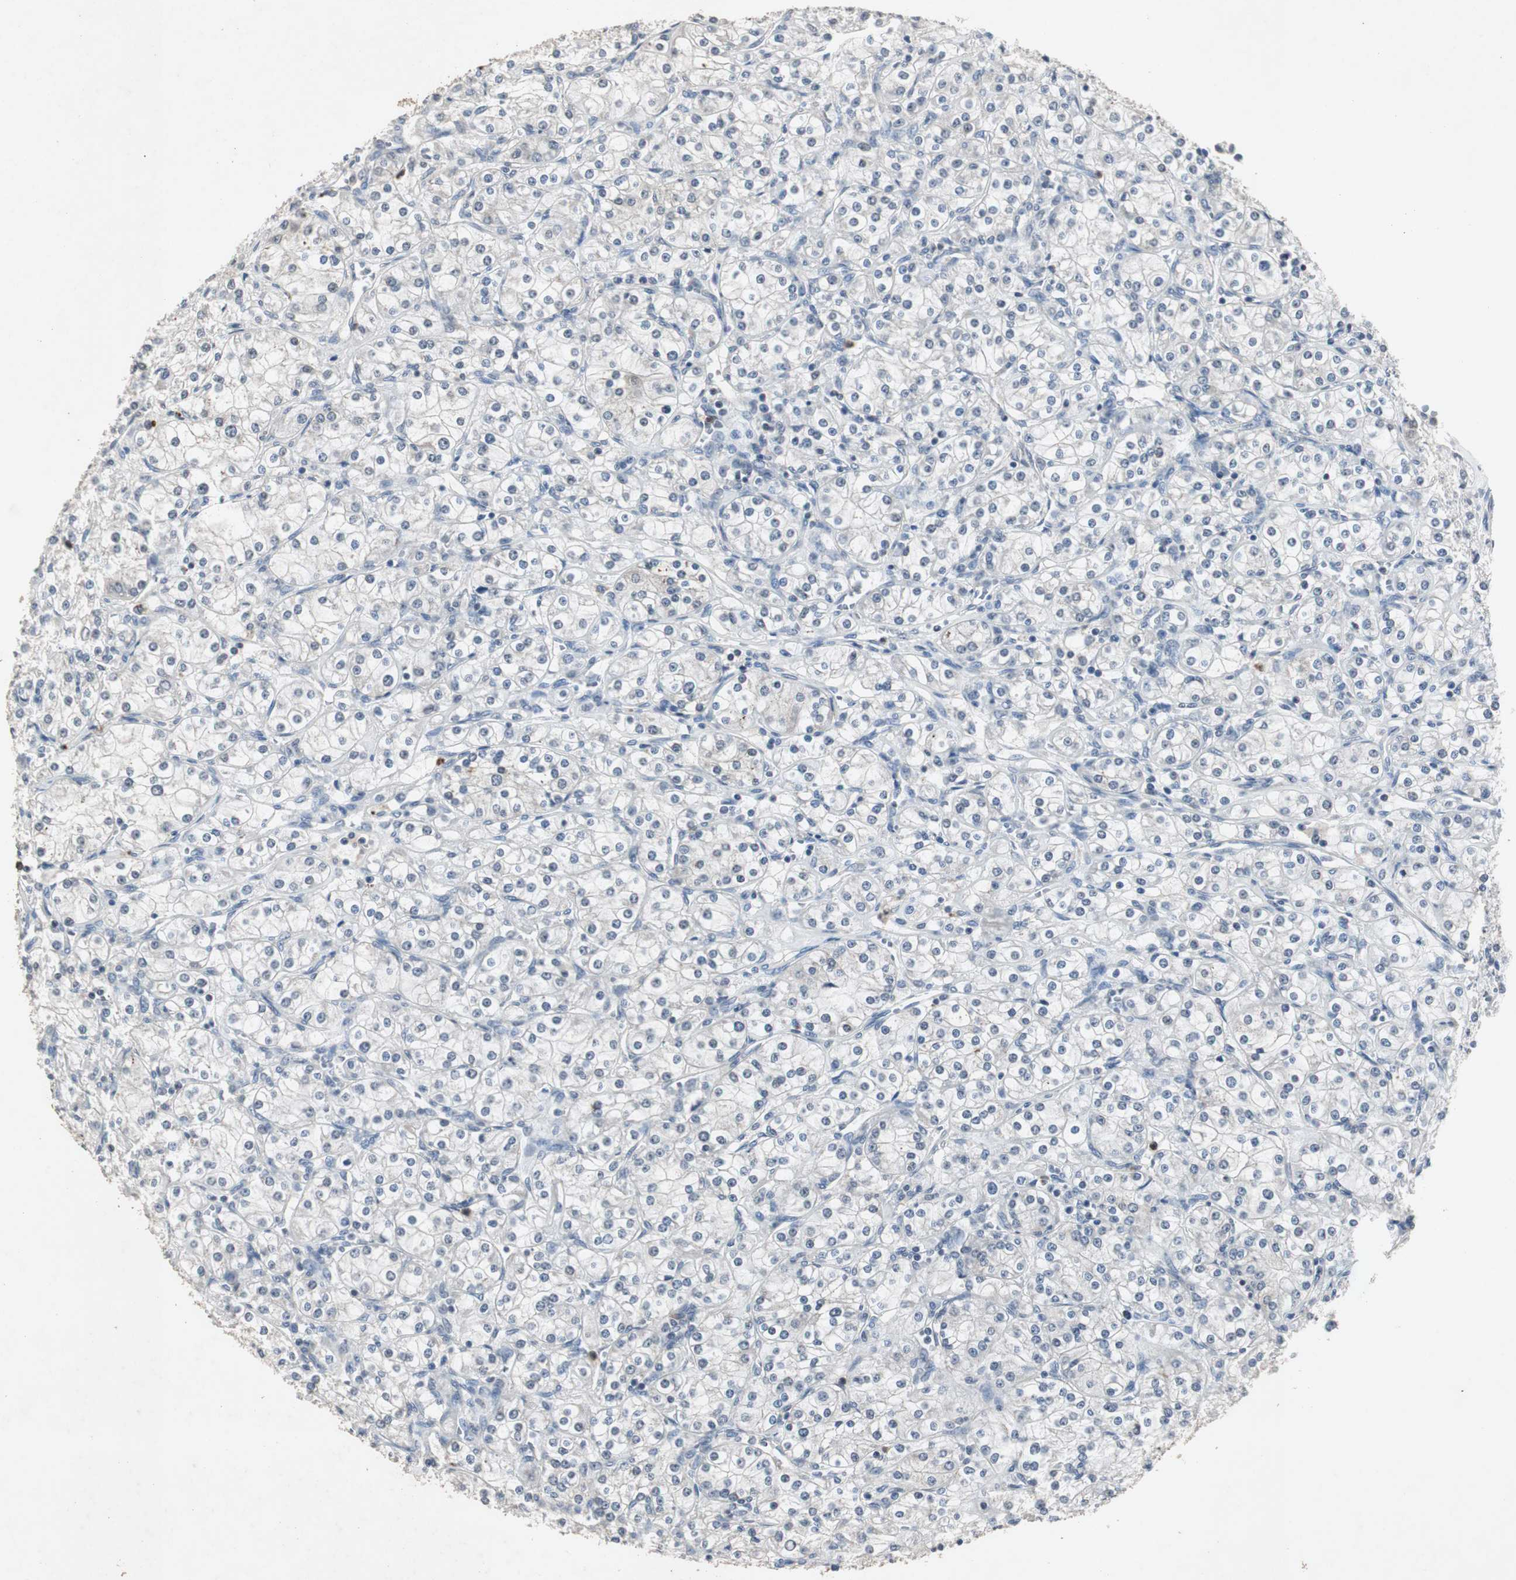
{"staining": {"intensity": "negative", "quantity": "none", "location": "none"}, "tissue": "renal cancer", "cell_type": "Tumor cells", "image_type": "cancer", "snomed": [{"axis": "morphology", "description": "Adenocarcinoma, NOS"}, {"axis": "topography", "description": "Kidney"}], "caption": "The image demonstrates no significant positivity in tumor cells of renal cancer.", "gene": "ADNP2", "patient": {"sex": "male", "age": 77}}